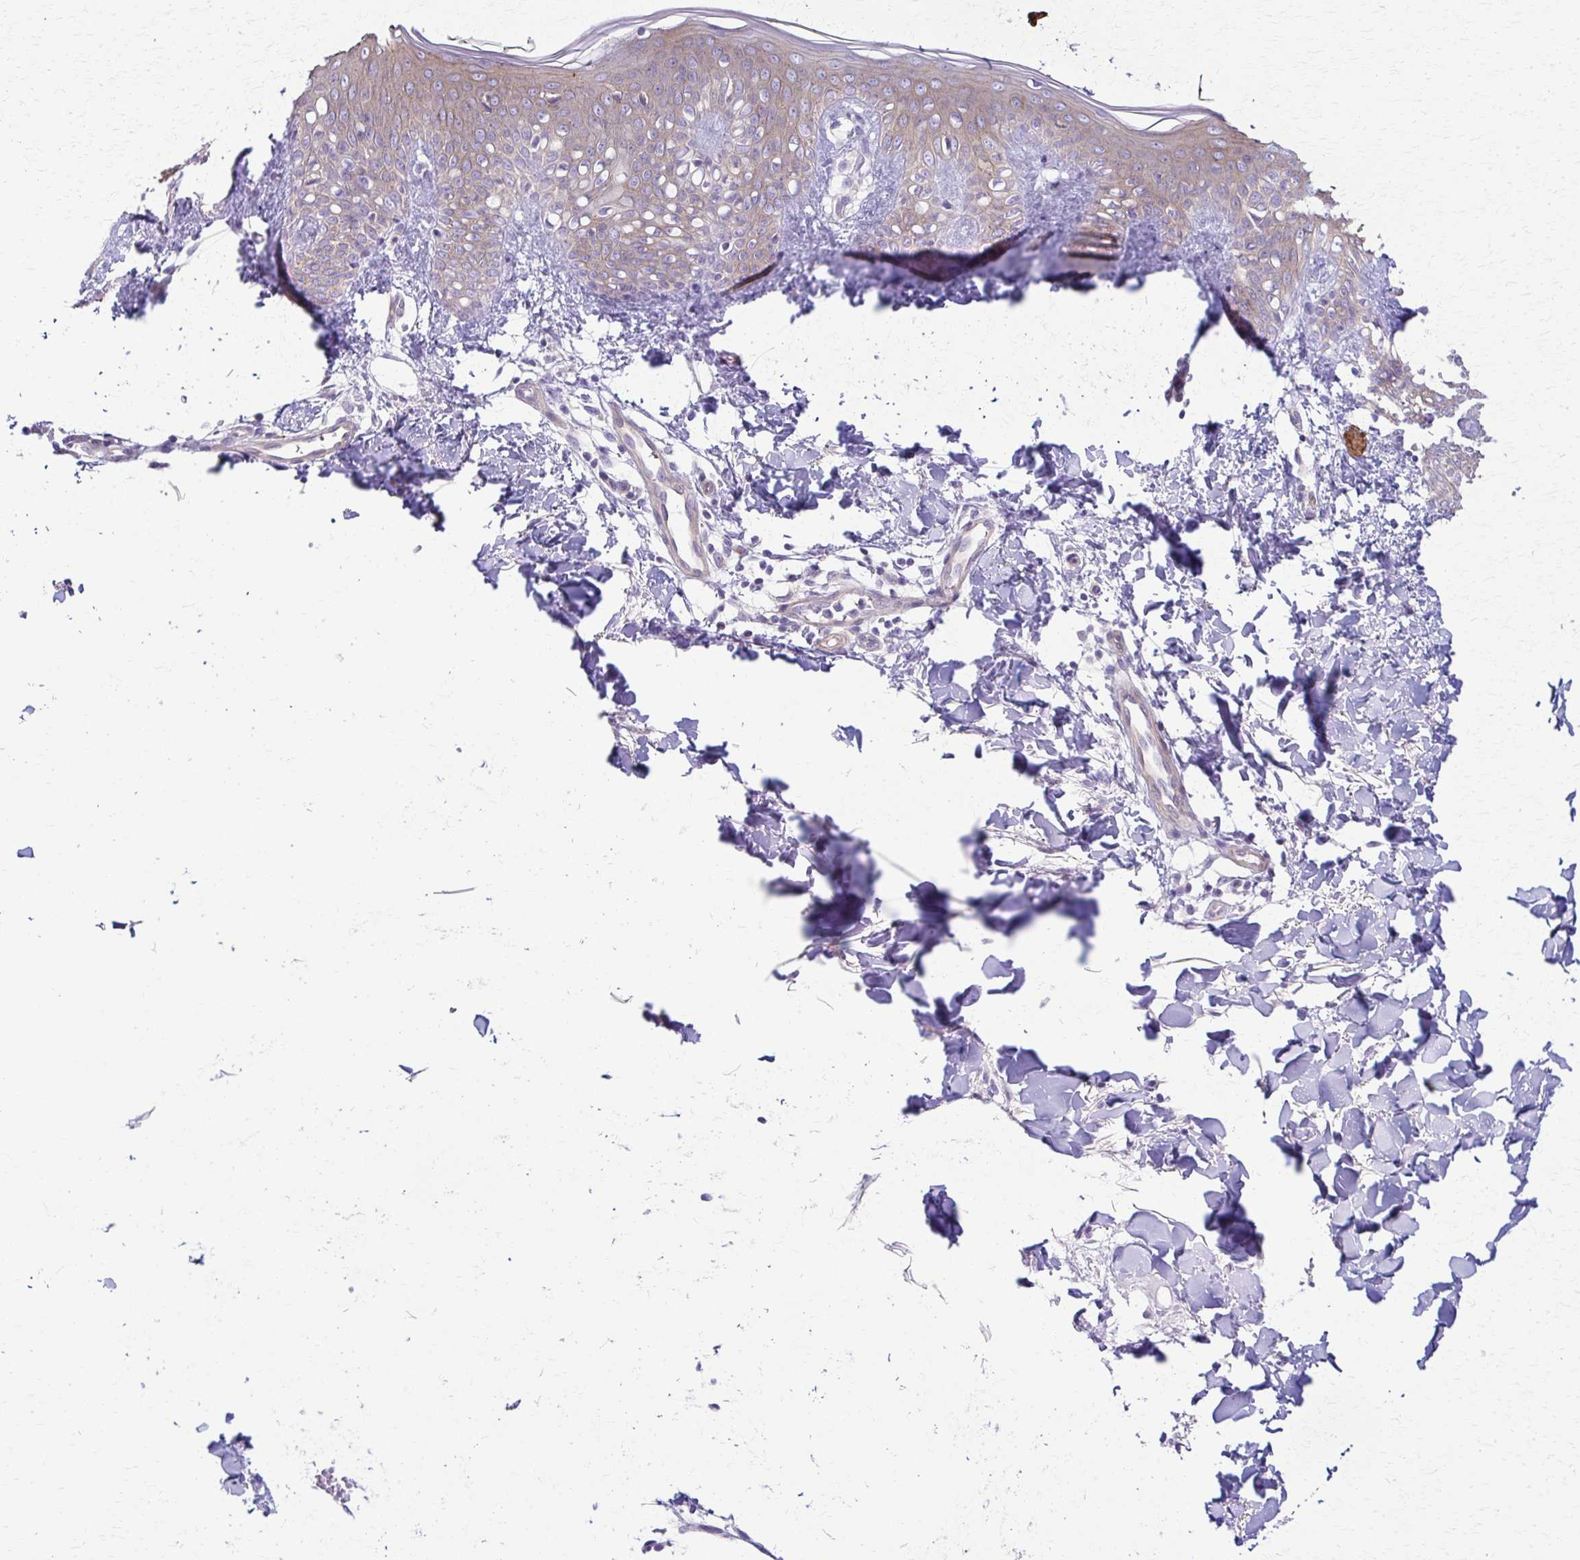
{"staining": {"intensity": "weak", "quantity": ">75%", "location": "cytoplasmic/membranous"}, "tissue": "skin", "cell_type": "Fibroblasts", "image_type": "normal", "snomed": [{"axis": "morphology", "description": "Normal tissue, NOS"}, {"axis": "topography", "description": "Skin"}], "caption": "Weak cytoplasmic/membranous staining is present in approximately >75% of fibroblasts in benign skin.", "gene": "DSP", "patient": {"sex": "male", "age": 16}}